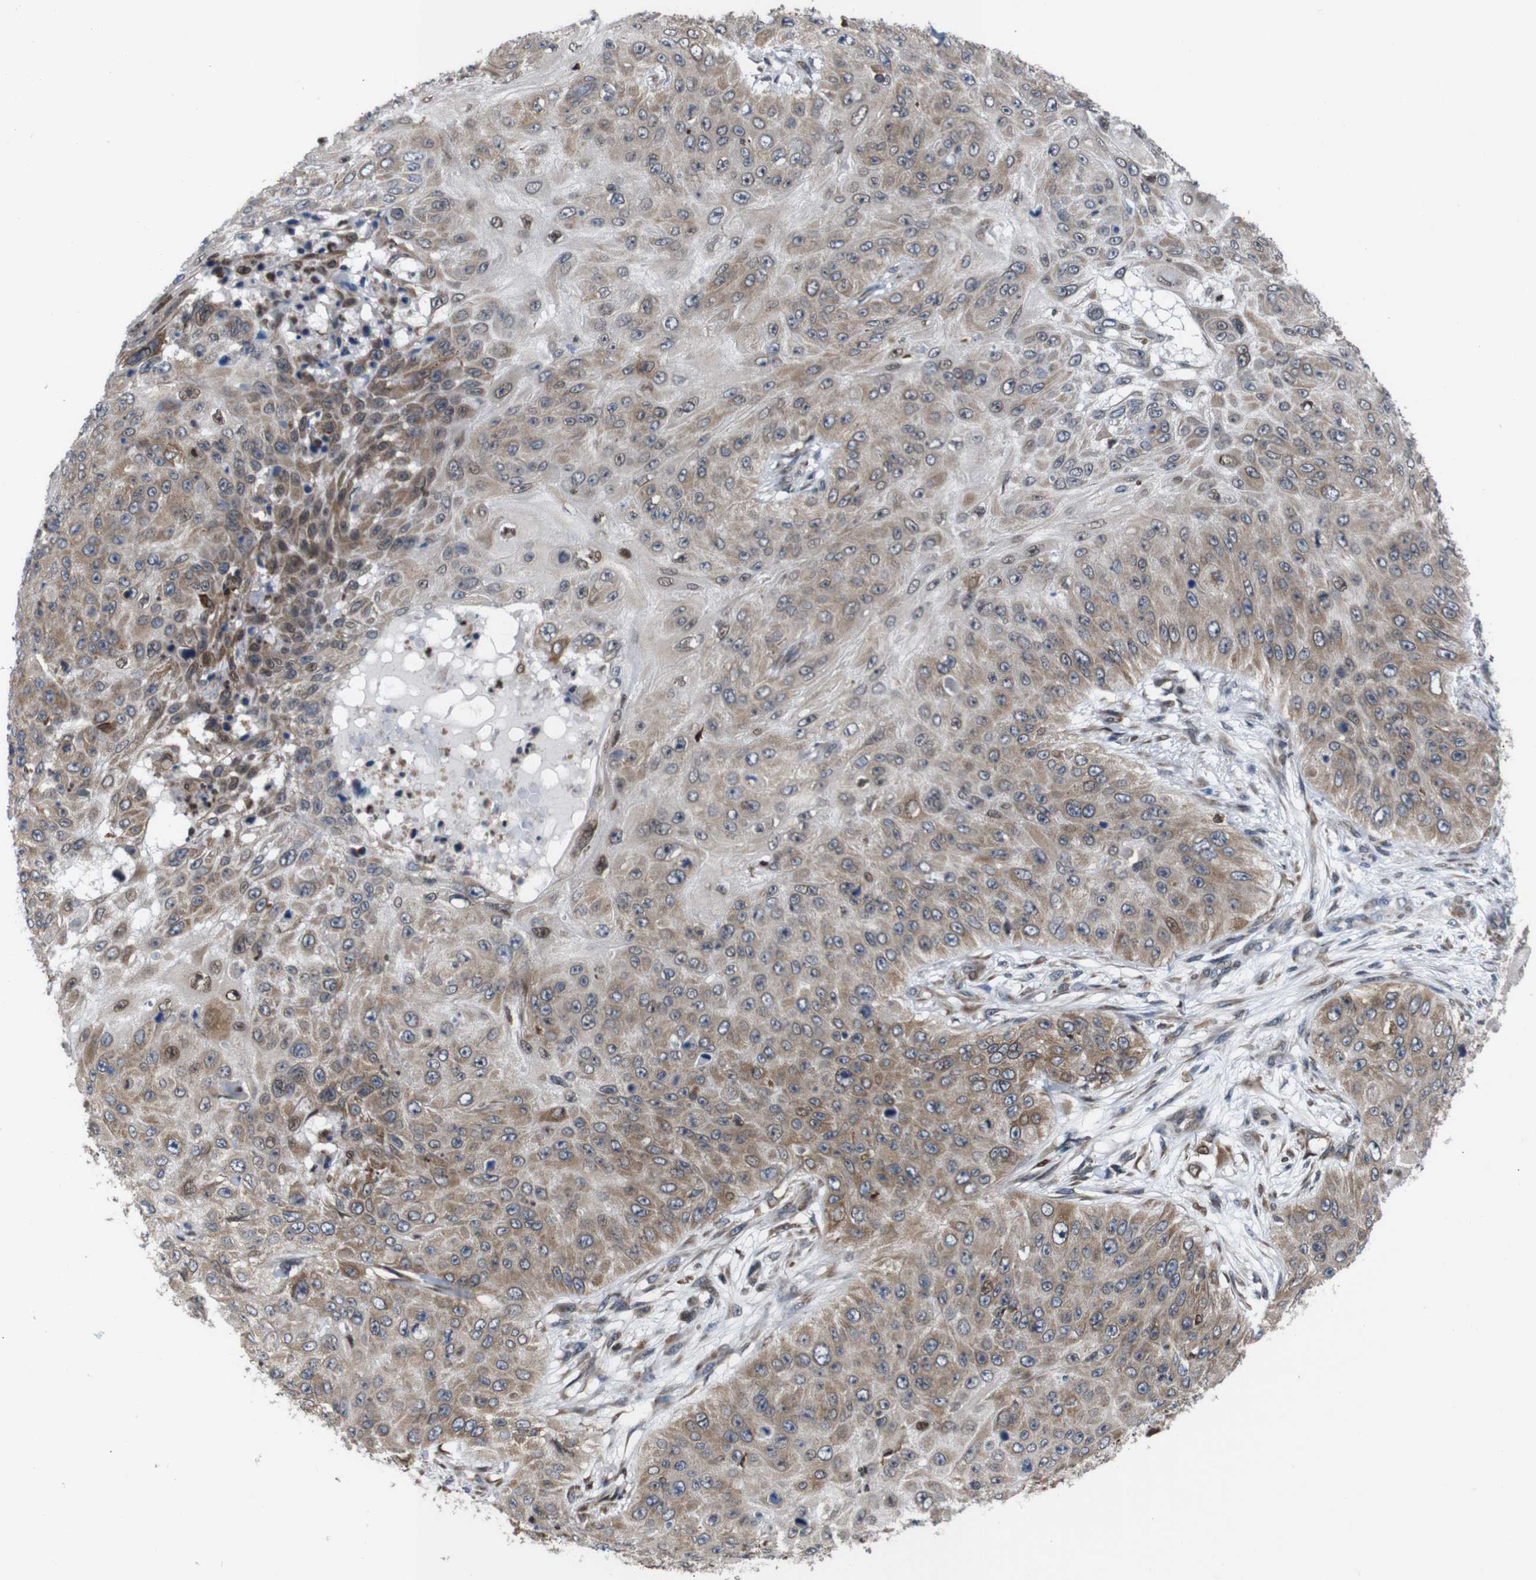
{"staining": {"intensity": "weak", "quantity": ">75%", "location": "cytoplasmic/membranous"}, "tissue": "skin cancer", "cell_type": "Tumor cells", "image_type": "cancer", "snomed": [{"axis": "morphology", "description": "Squamous cell carcinoma, NOS"}, {"axis": "topography", "description": "Skin"}], "caption": "A photomicrograph showing weak cytoplasmic/membranous expression in about >75% of tumor cells in skin squamous cell carcinoma, as visualized by brown immunohistochemical staining.", "gene": "PTPN1", "patient": {"sex": "female", "age": 80}}